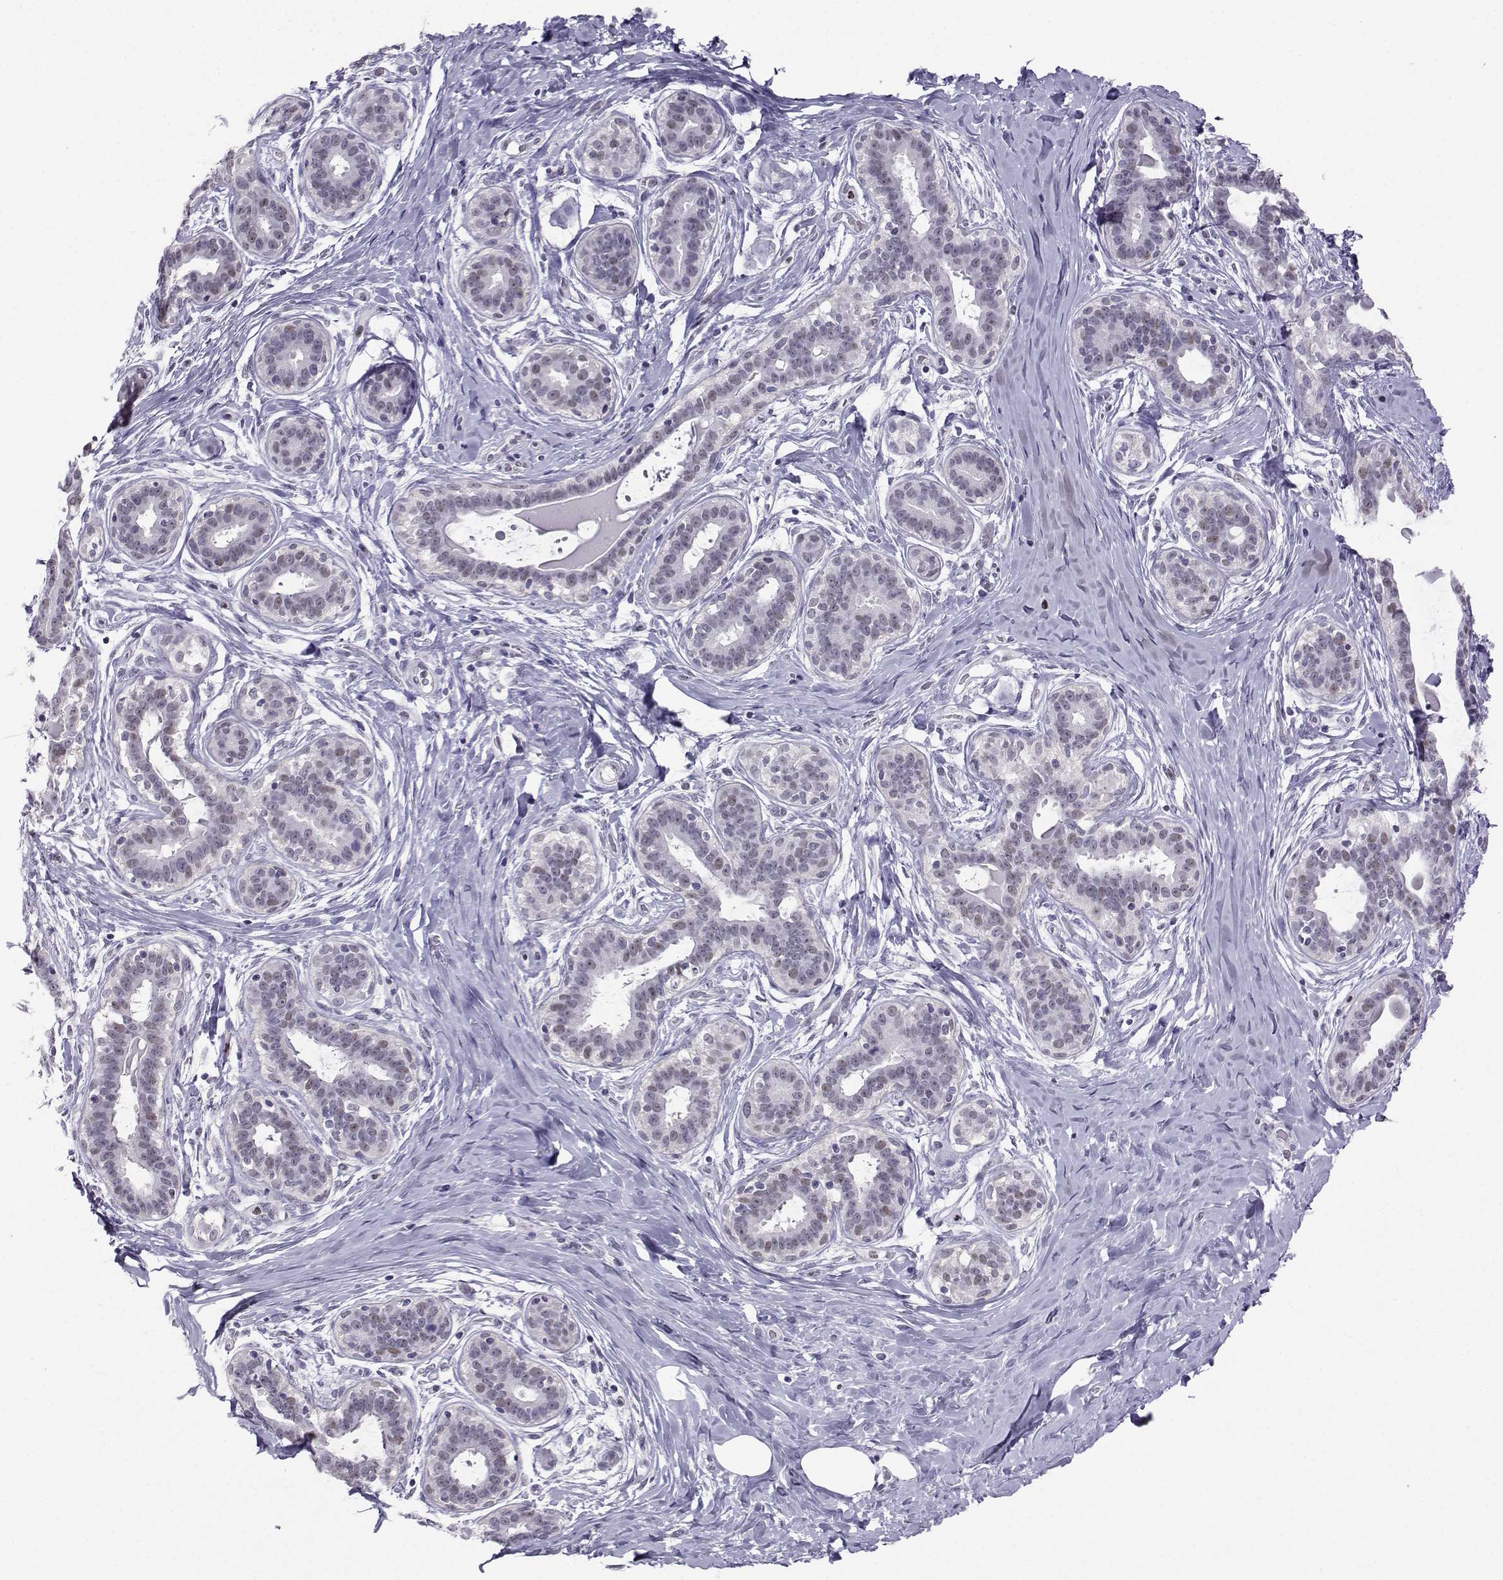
{"staining": {"intensity": "negative", "quantity": "none", "location": "none"}, "tissue": "breast", "cell_type": "Adipocytes", "image_type": "normal", "snomed": [{"axis": "morphology", "description": "Normal tissue, NOS"}, {"axis": "topography", "description": "Skin"}, {"axis": "topography", "description": "Breast"}], "caption": "IHC image of normal breast: human breast stained with DAB (3,3'-diaminobenzidine) shows no significant protein expression in adipocytes. (DAB immunohistochemistry (IHC) visualized using brightfield microscopy, high magnification).", "gene": "TEDC2", "patient": {"sex": "female", "age": 43}}